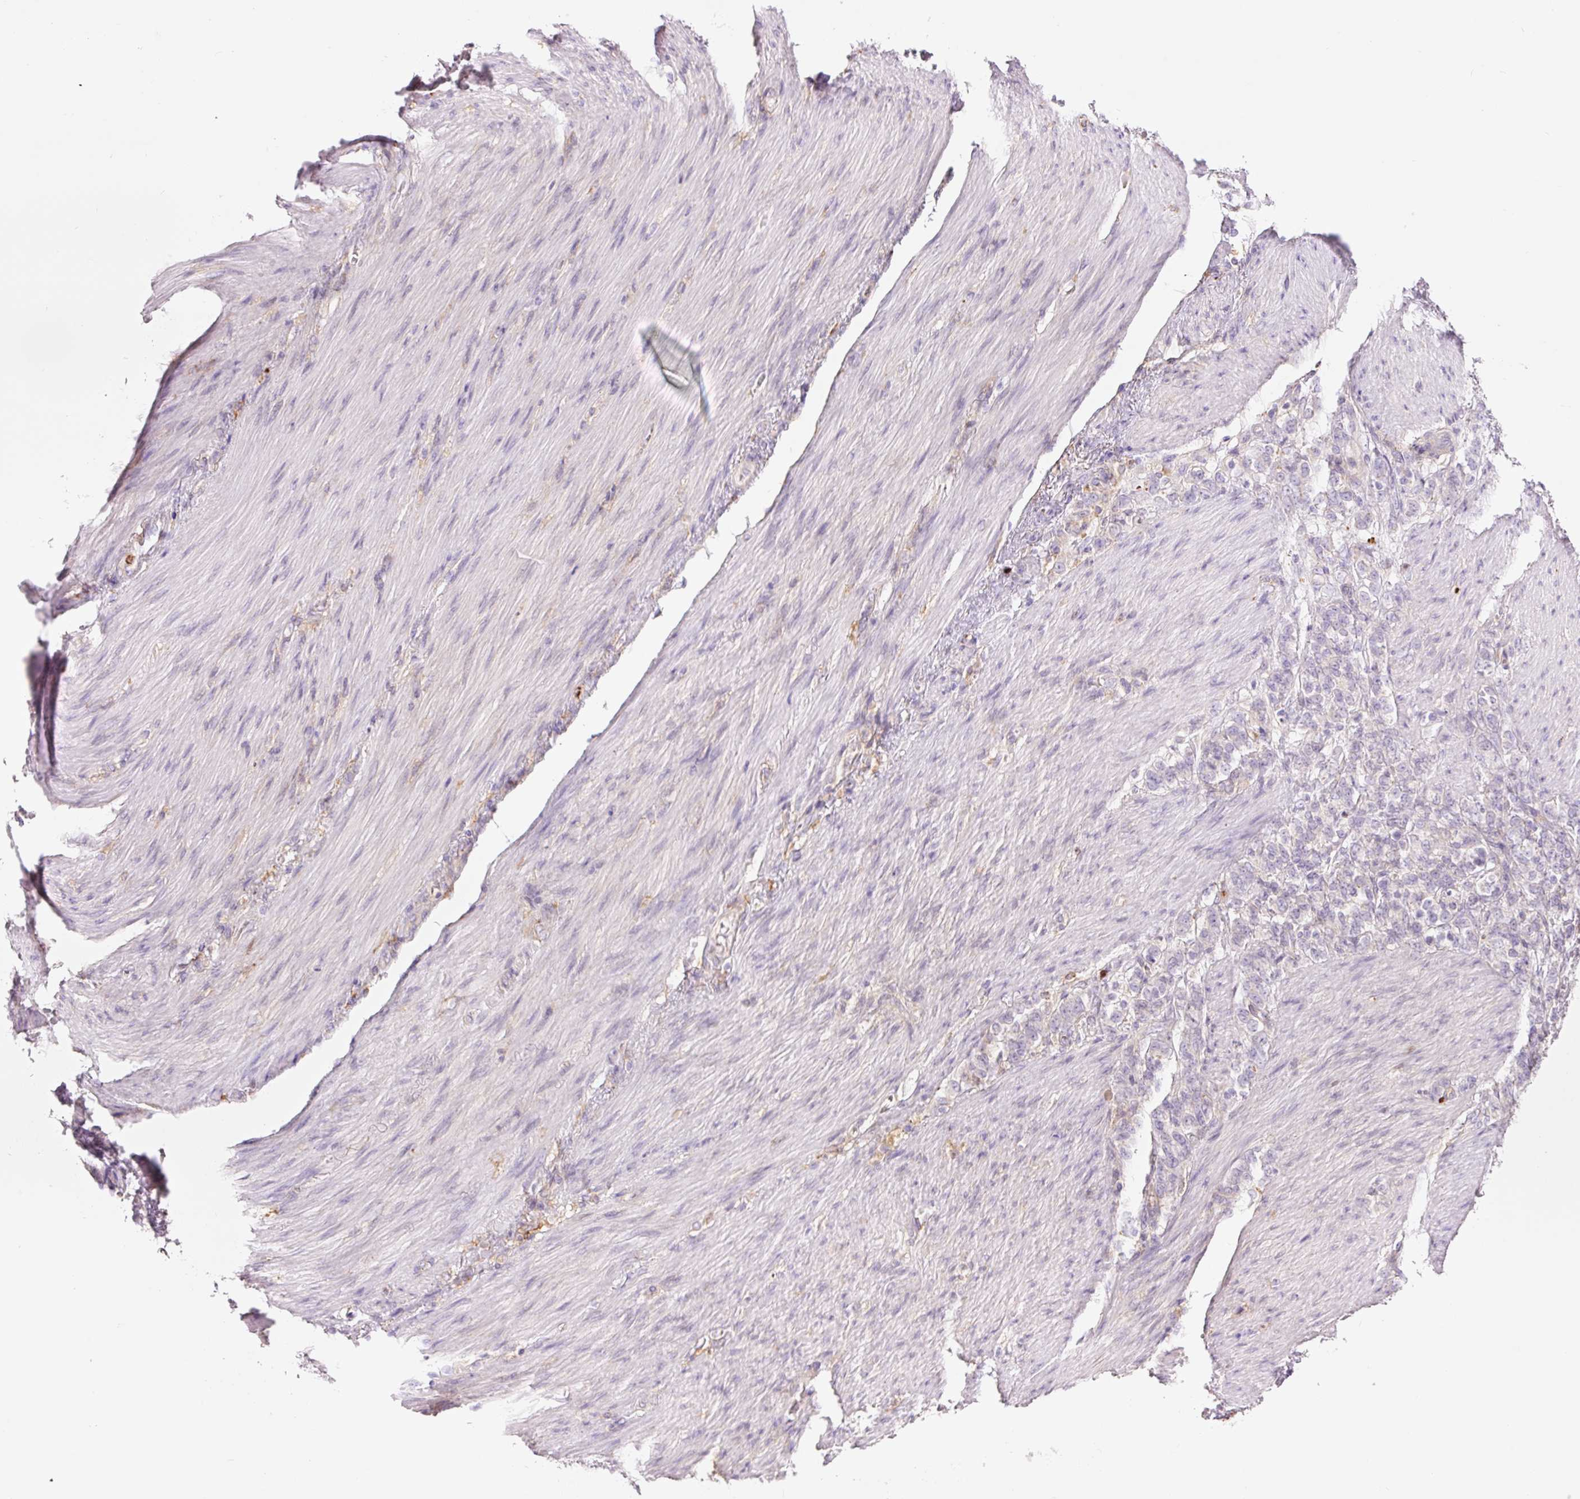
{"staining": {"intensity": "negative", "quantity": "none", "location": "none"}, "tissue": "stomach cancer", "cell_type": "Tumor cells", "image_type": "cancer", "snomed": [{"axis": "morphology", "description": "Adenocarcinoma, NOS"}, {"axis": "topography", "description": "Stomach"}], "caption": "An immunohistochemistry (IHC) histopathology image of adenocarcinoma (stomach) is shown. There is no staining in tumor cells of adenocarcinoma (stomach).", "gene": "SH2D6", "patient": {"sex": "female", "age": 79}}